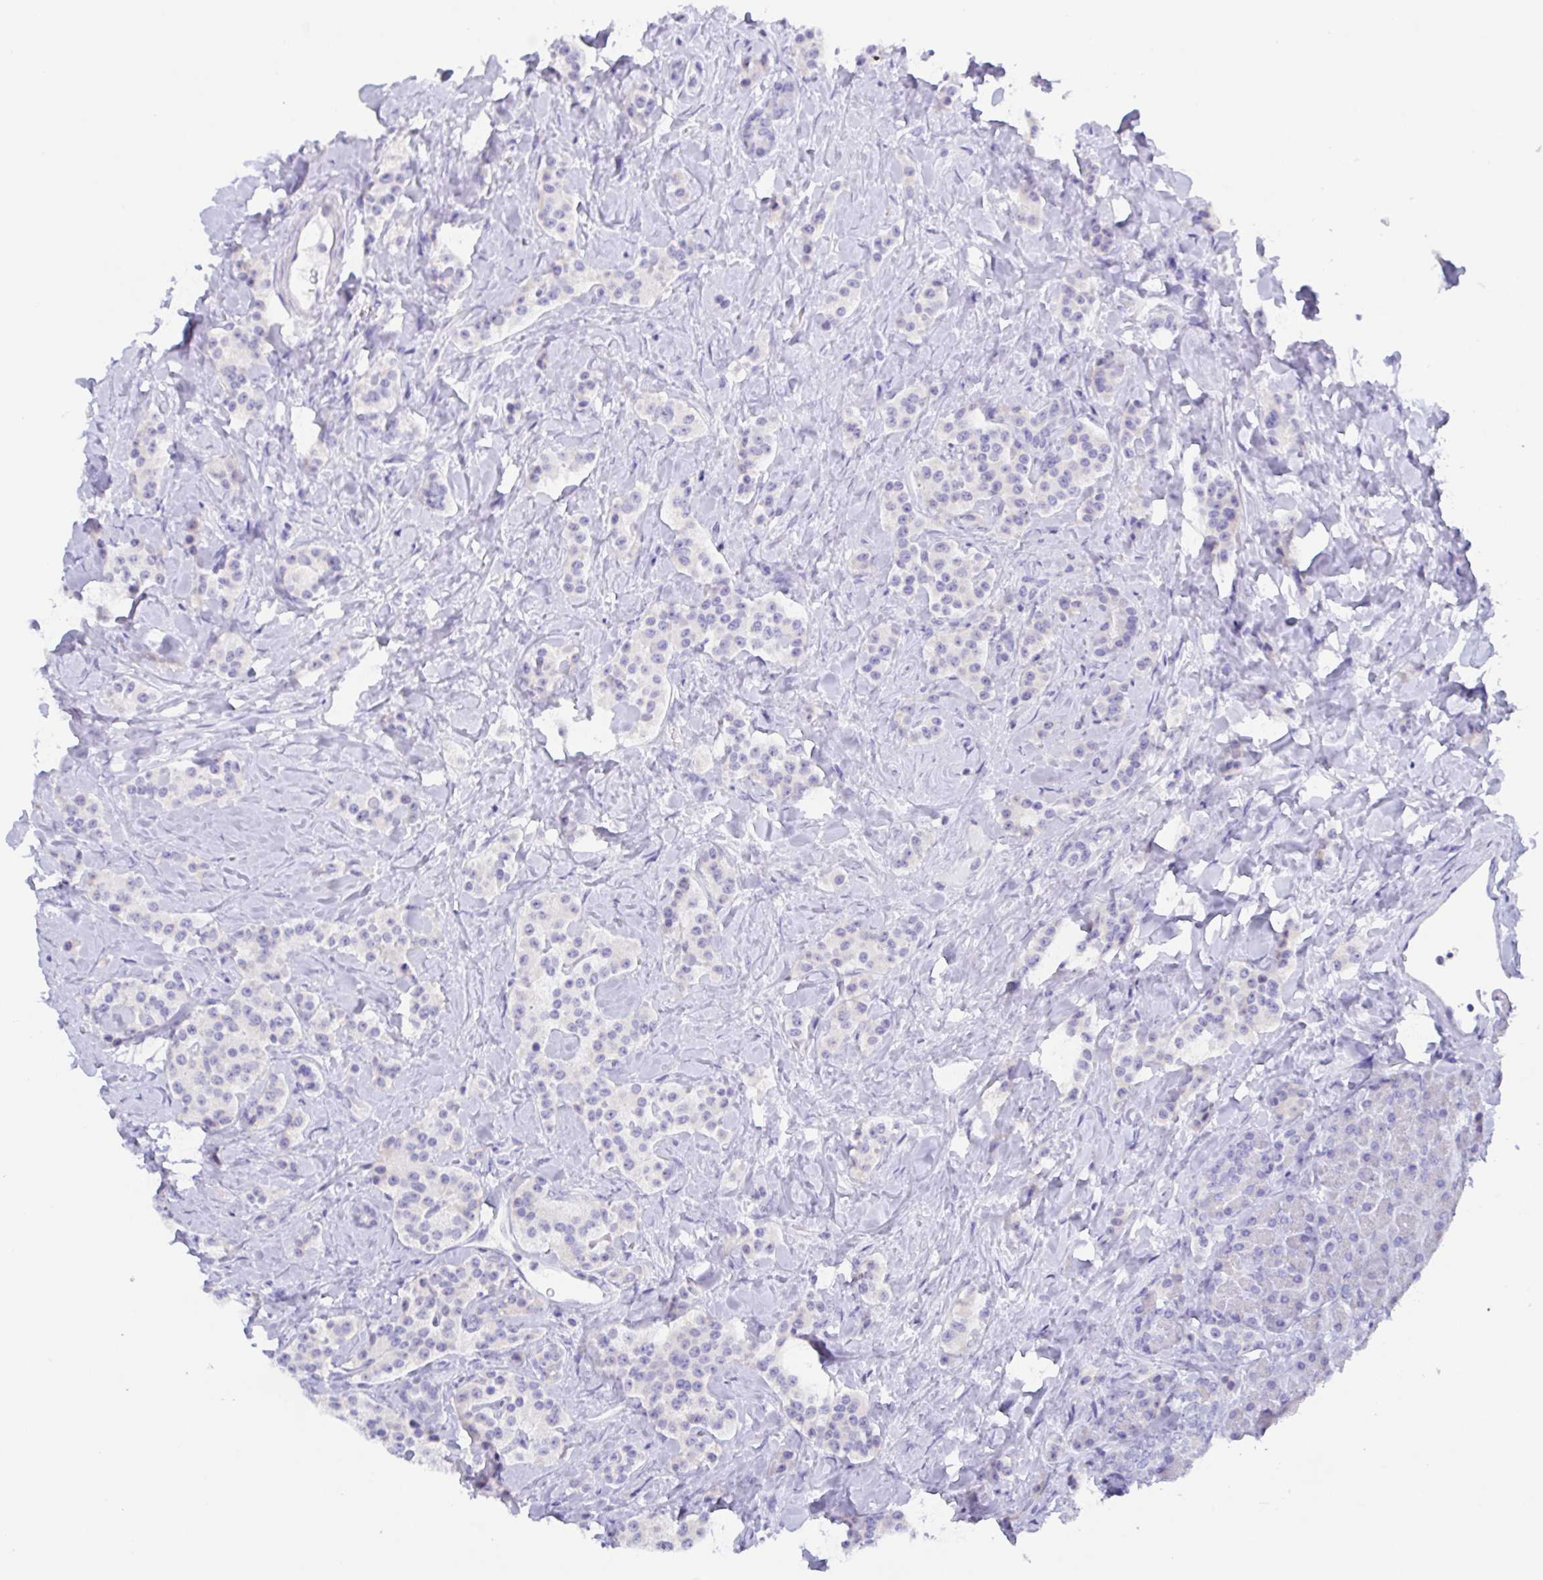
{"staining": {"intensity": "negative", "quantity": "none", "location": "none"}, "tissue": "carcinoid", "cell_type": "Tumor cells", "image_type": "cancer", "snomed": [{"axis": "morphology", "description": "Normal tissue, NOS"}, {"axis": "morphology", "description": "Carcinoid, malignant, NOS"}, {"axis": "topography", "description": "Pancreas"}], "caption": "This photomicrograph is of malignant carcinoid stained with IHC to label a protein in brown with the nuclei are counter-stained blue. There is no expression in tumor cells.", "gene": "MUCL3", "patient": {"sex": "male", "age": 36}}